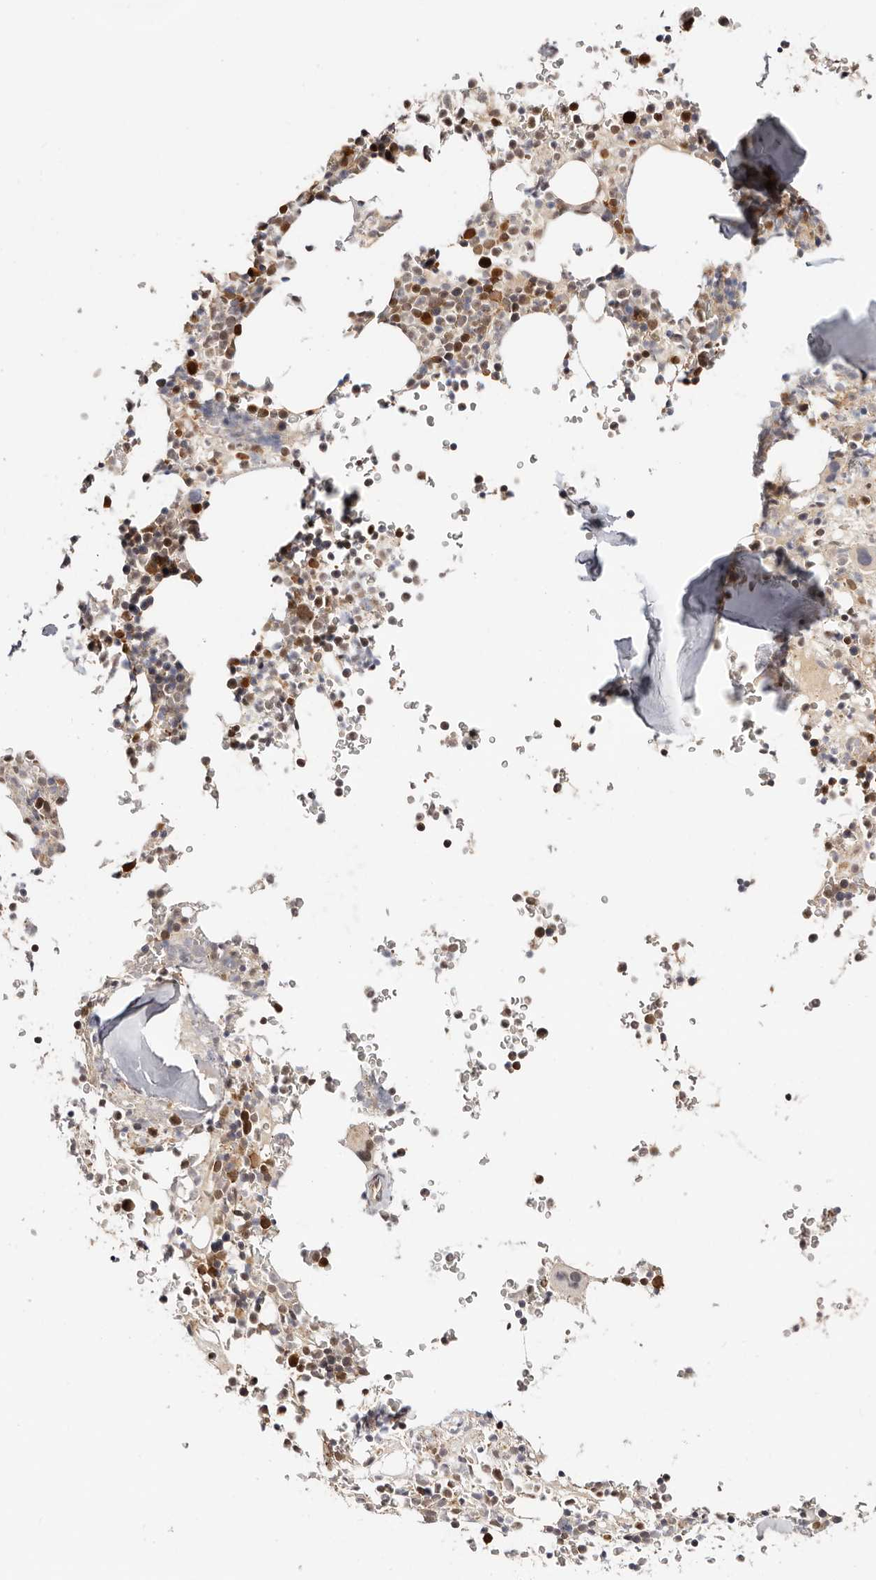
{"staining": {"intensity": "moderate", "quantity": "<25%", "location": "cytoplasmic/membranous,nuclear"}, "tissue": "bone marrow", "cell_type": "Hematopoietic cells", "image_type": "normal", "snomed": [{"axis": "morphology", "description": "Normal tissue, NOS"}, {"axis": "topography", "description": "Bone marrow"}], "caption": "Immunohistochemical staining of normal bone marrow shows moderate cytoplasmic/membranous,nuclear protein positivity in about <25% of hematopoietic cells. The staining is performed using DAB brown chromogen to label protein expression. The nuclei are counter-stained blue using hematoxylin.", "gene": "STAT5A", "patient": {"sex": "male", "age": 58}}